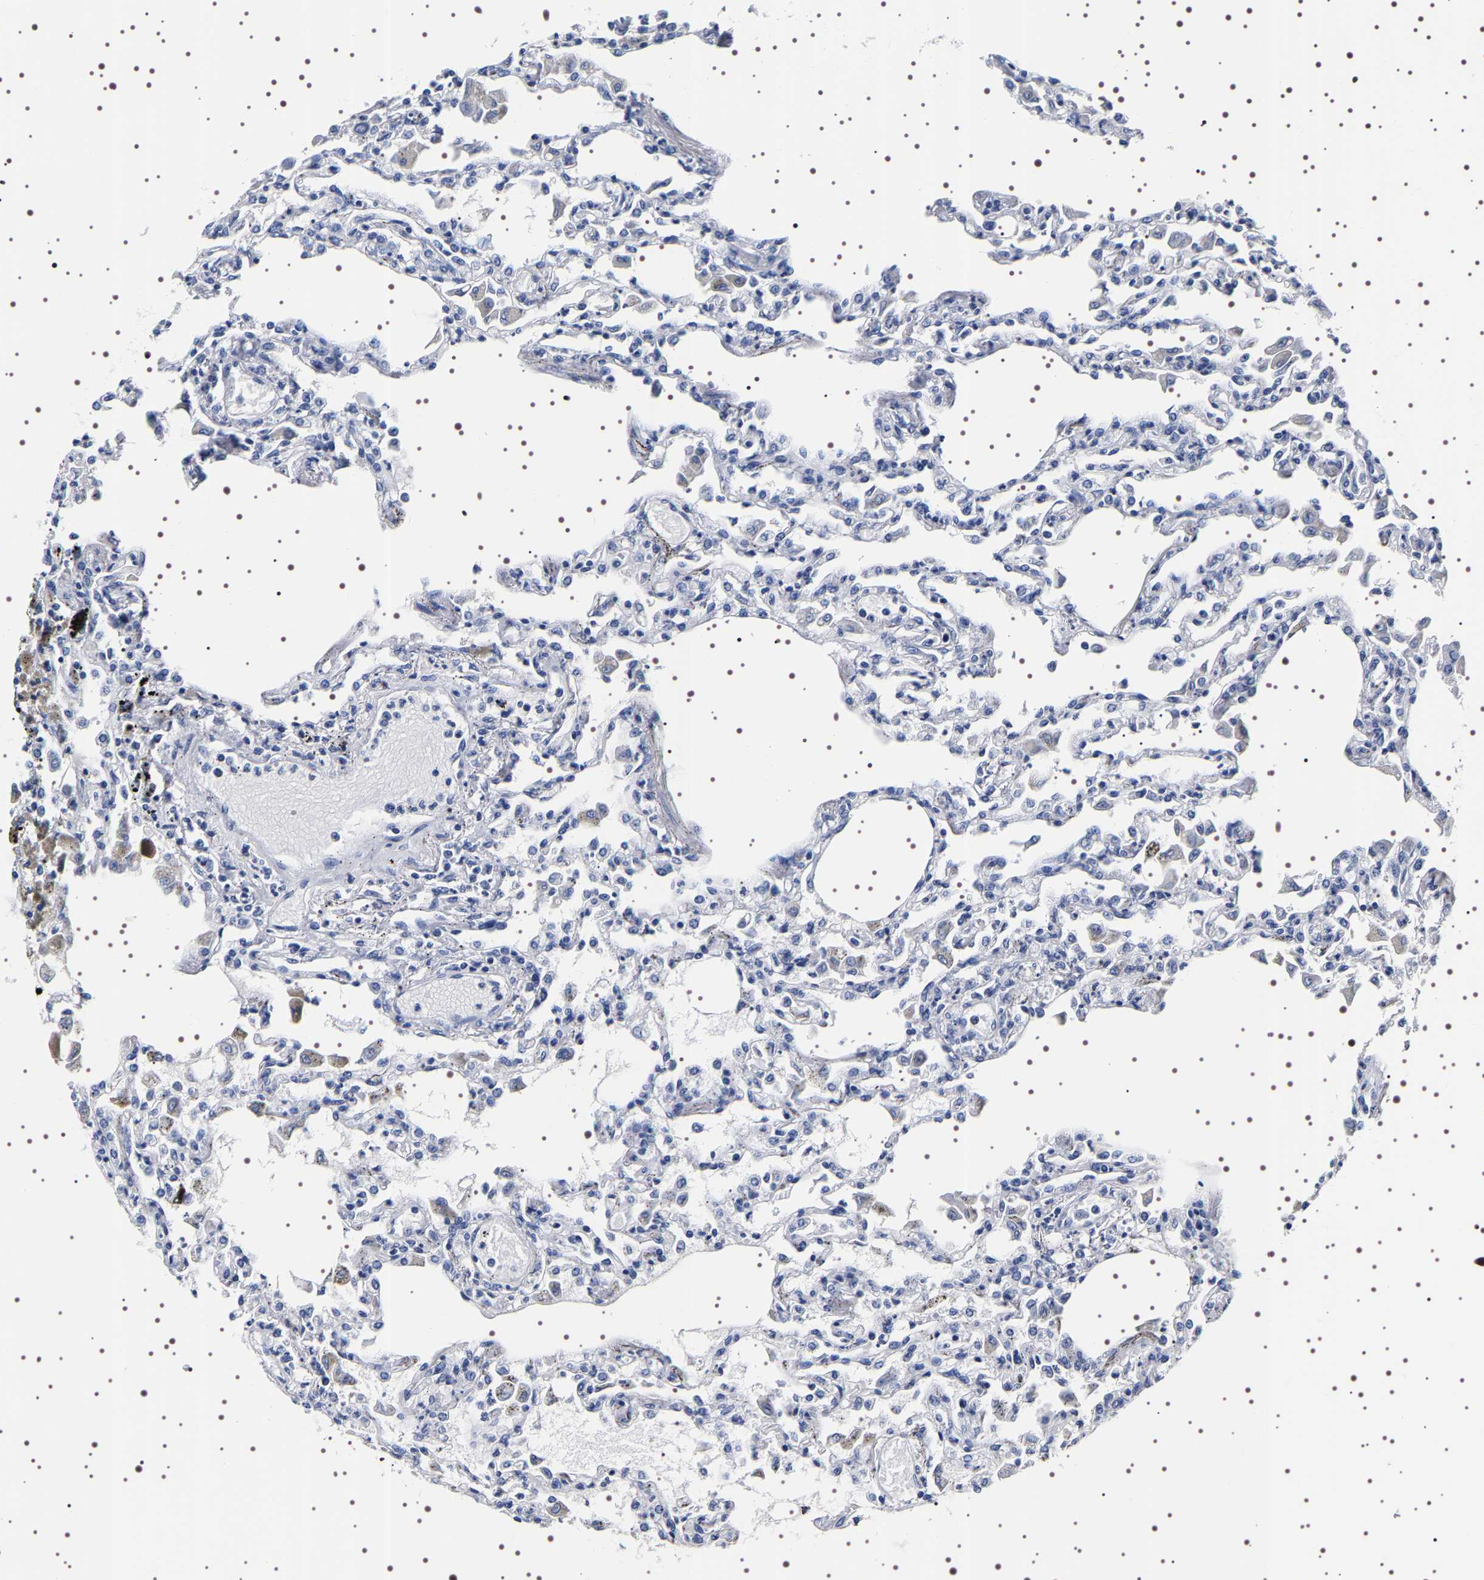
{"staining": {"intensity": "negative", "quantity": "none", "location": "none"}, "tissue": "lung", "cell_type": "Alveolar cells", "image_type": "normal", "snomed": [{"axis": "morphology", "description": "Normal tissue, NOS"}, {"axis": "topography", "description": "Bronchus"}, {"axis": "topography", "description": "Lung"}], "caption": "Immunohistochemical staining of benign human lung demonstrates no significant expression in alveolar cells.", "gene": "UBQLN3", "patient": {"sex": "female", "age": 49}}